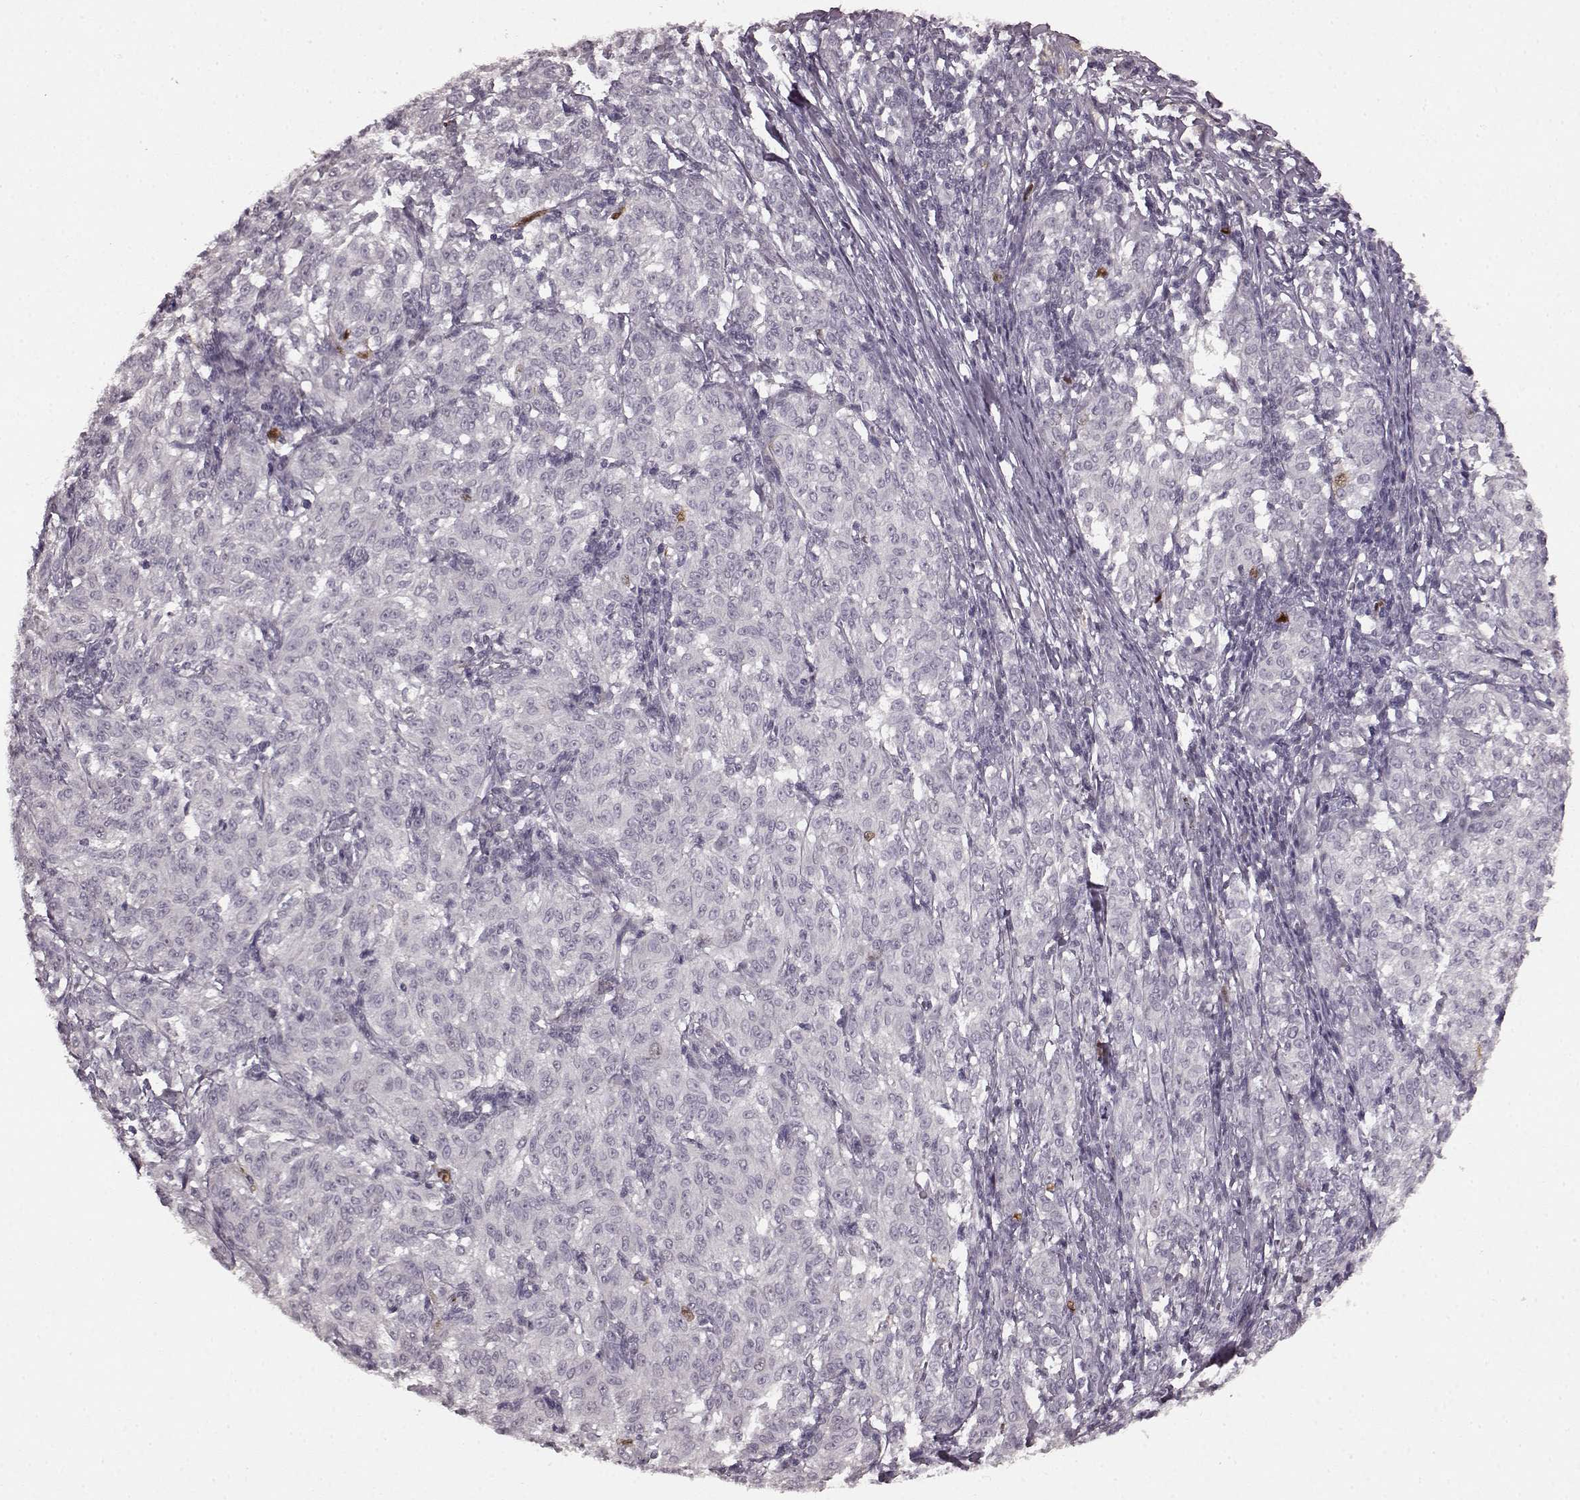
{"staining": {"intensity": "moderate", "quantity": "<25%", "location": "nuclear"}, "tissue": "melanoma", "cell_type": "Tumor cells", "image_type": "cancer", "snomed": [{"axis": "morphology", "description": "Malignant melanoma, NOS"}, {"axis": "topography", "description": "Skin"}], "caption": "Human malignant melanoma stained for a protein (brown) demonstrates moderate nuclear positive expression in about <25% of tumor cells.", "gene": "CCNA2", "patient": {"sex": "female", "age": 72}}